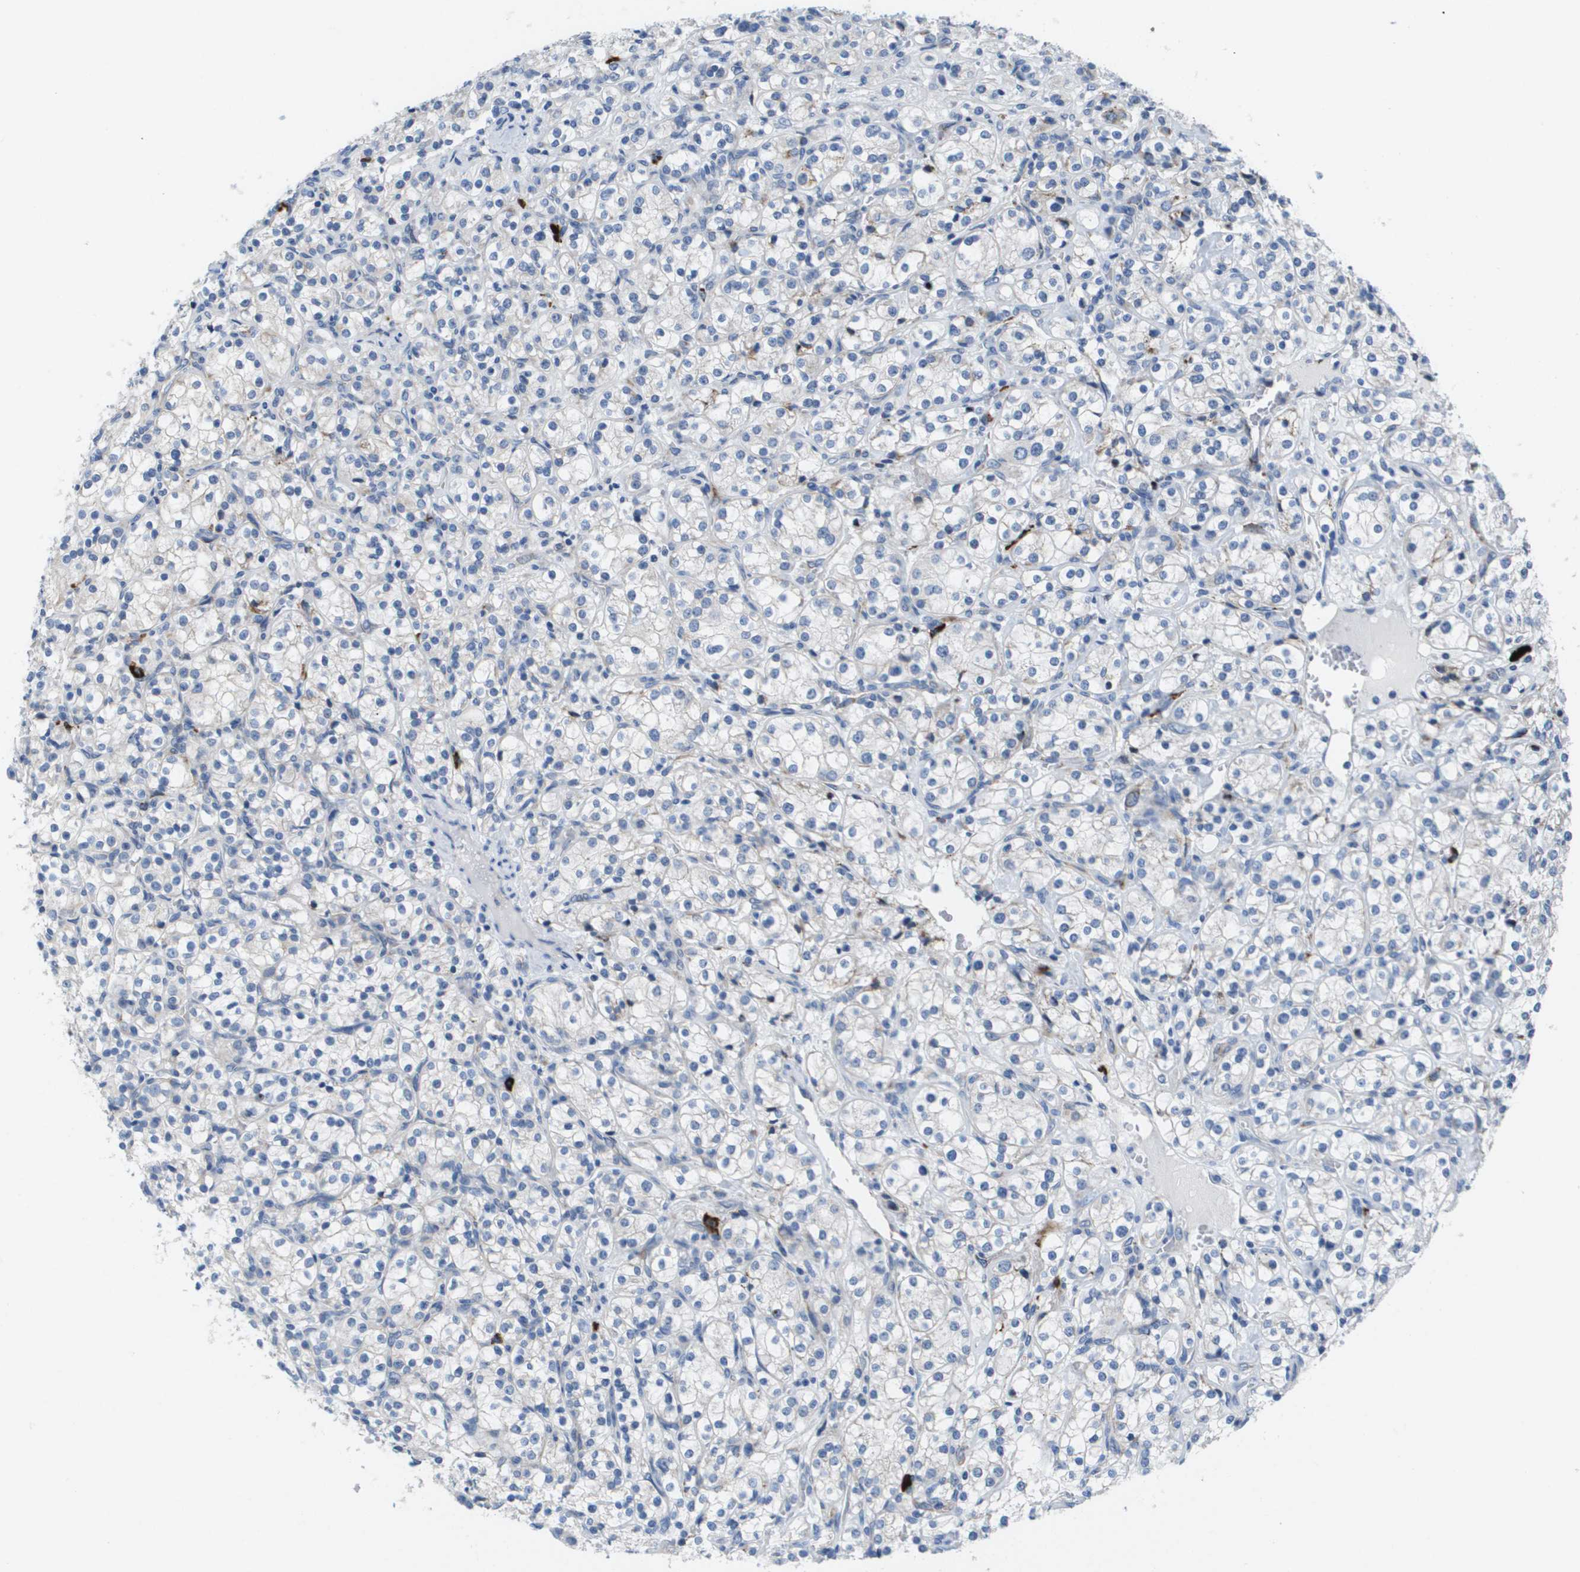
{"staining": {"intensity": "negative", "quantity": "none", "location": "none"}, "tissue": "renal cancer", "cell_type": "Tumor cells", "image_type": "cancer", "snomed": [{"axis": "morphology", "description": "Adenocarcinoma, NOS"}, {"axis": "topography", "description": "Kidney"}], "caption": "Protein analysis of adenocarcinoma (renal) displays no significant expression in tumor cells.", "gene": "CD3G", "patient": {"sex": "male", "age": 77}}